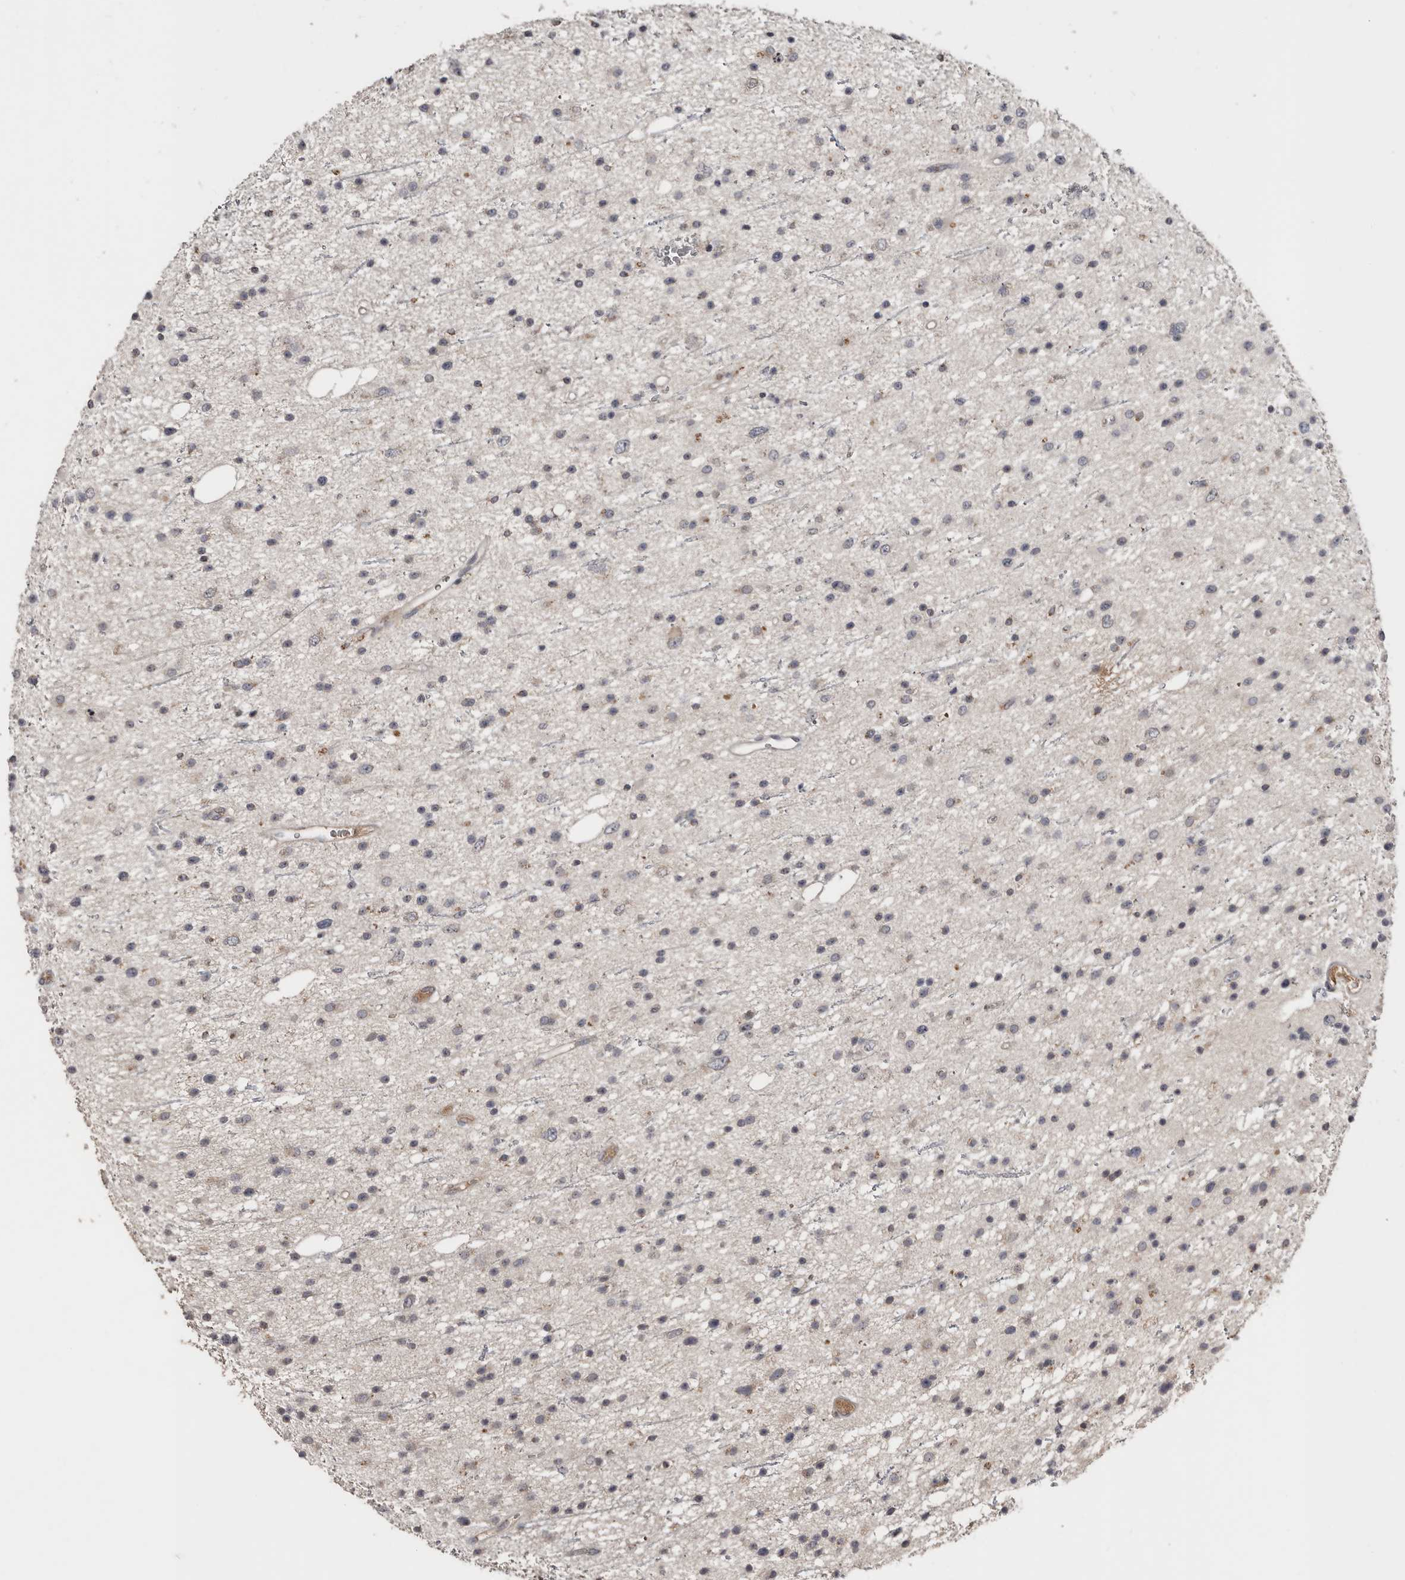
{"staining": {"intensity": "weak", "quantity": "<25%", "location": "cytoplasmic/membranous"}, "tissue": "glioma", "cell_type": "Tumor cells", "image_type": "cancer", "snomed": [{"axis": "morphology", "description": "Glioma, malignant, Low grade"}, {"axis": "topography", "description": "Cerebral cortex"}], "caption": "Tumor cells show no significant staining in malignant low-grade glioma.", "gene": "SLC39A2", "patient": {"sex": "female", "age": 39}}